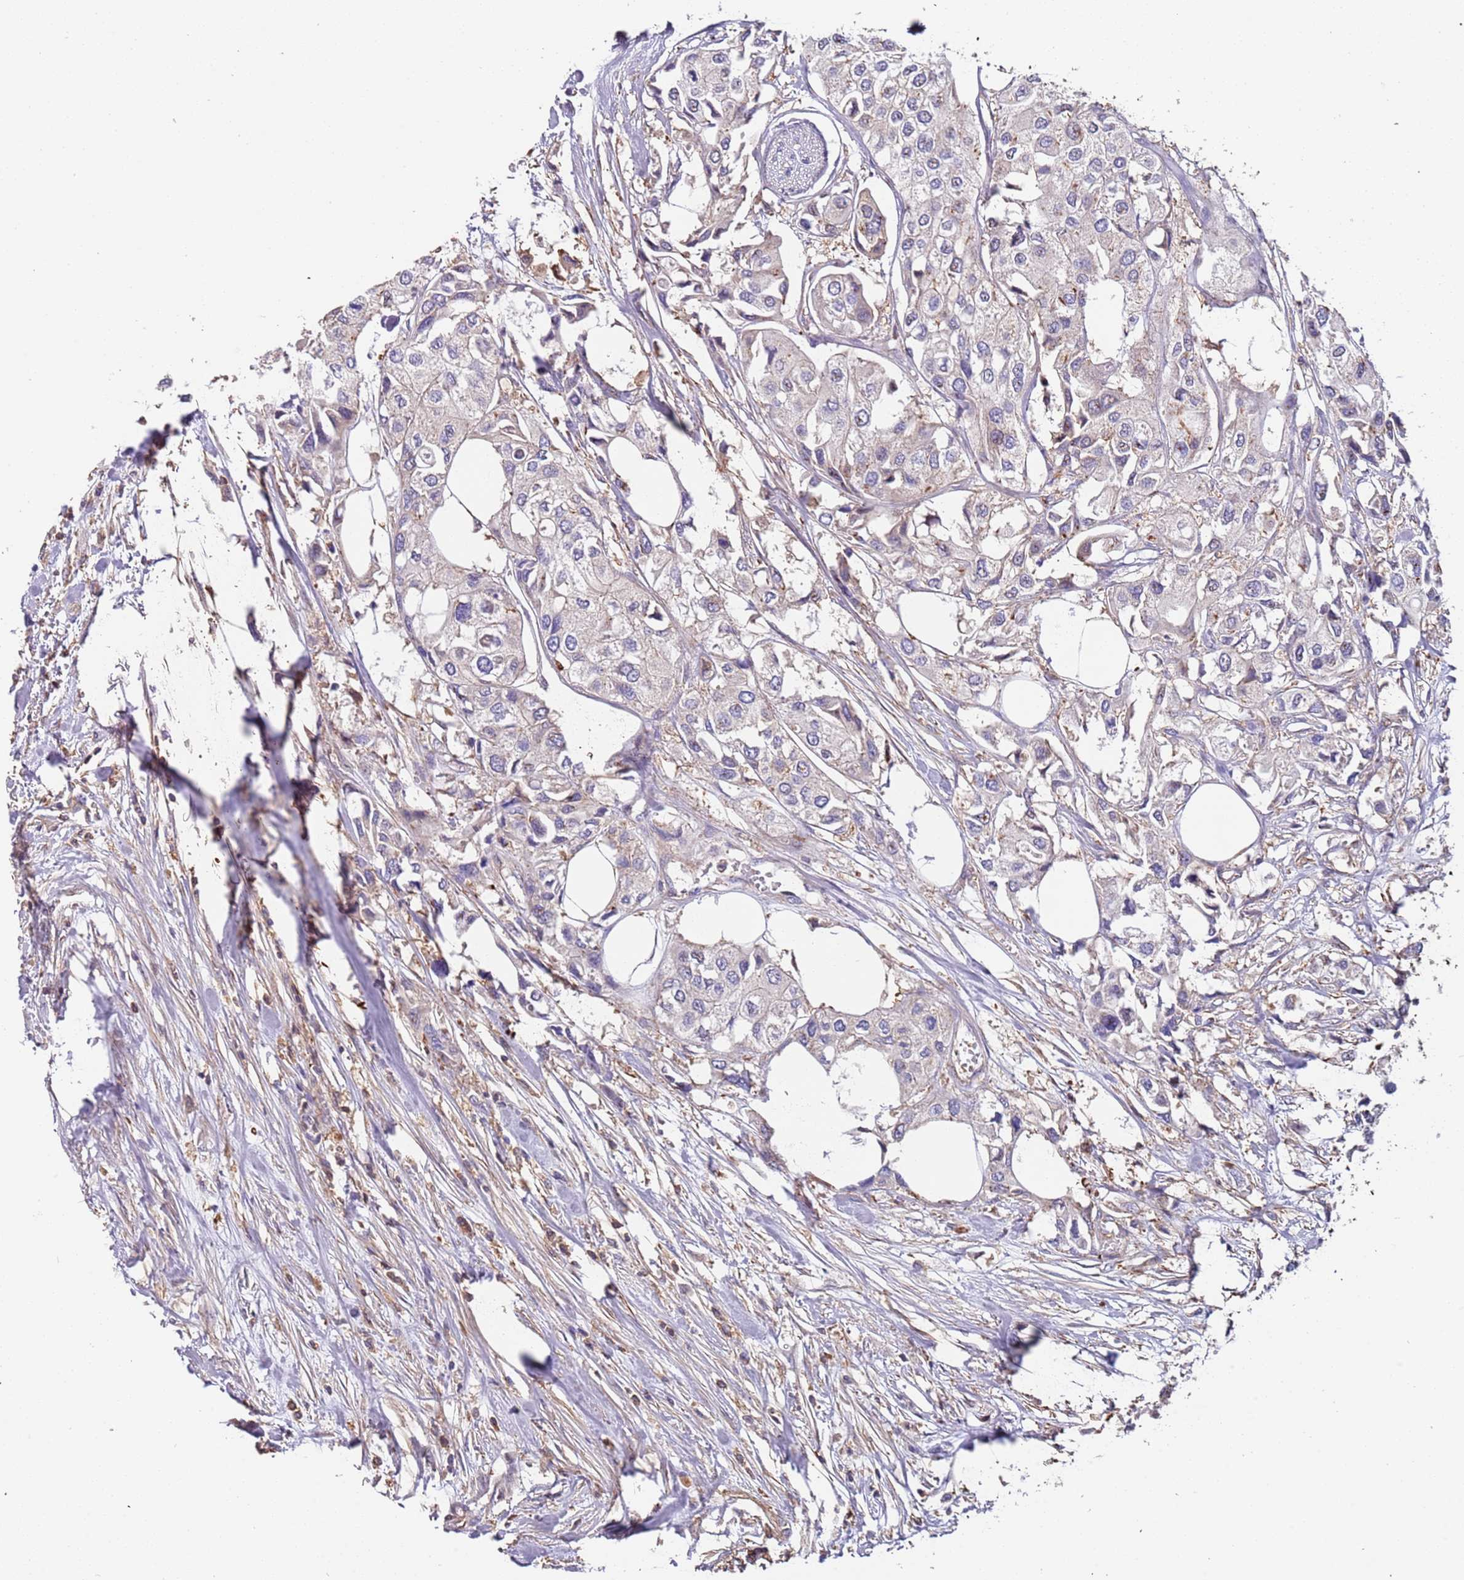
{"staining": {"intensity": "negative", "quantity": "none", "location": "none"}, "tissue": "urothelial cancer", "cell_type": "Tumor cells", "image_type": "cancer", "snomed": [{"axis": "morphology", "description": "Urothelial carcinoma, High grade"}, {"axis": "topography", "description": "Urinary bladder"}], "caption": "Image shows no significant protein staining in tumor cells of urothelial cancer. The staining was performed using DAB to visualize the protein expression in brown, while the nuclei were stained in blue with hematoxylin (Magnification: 20x).", "gene": "SYT4", "patient": {"sex": "male", "age": 64}}